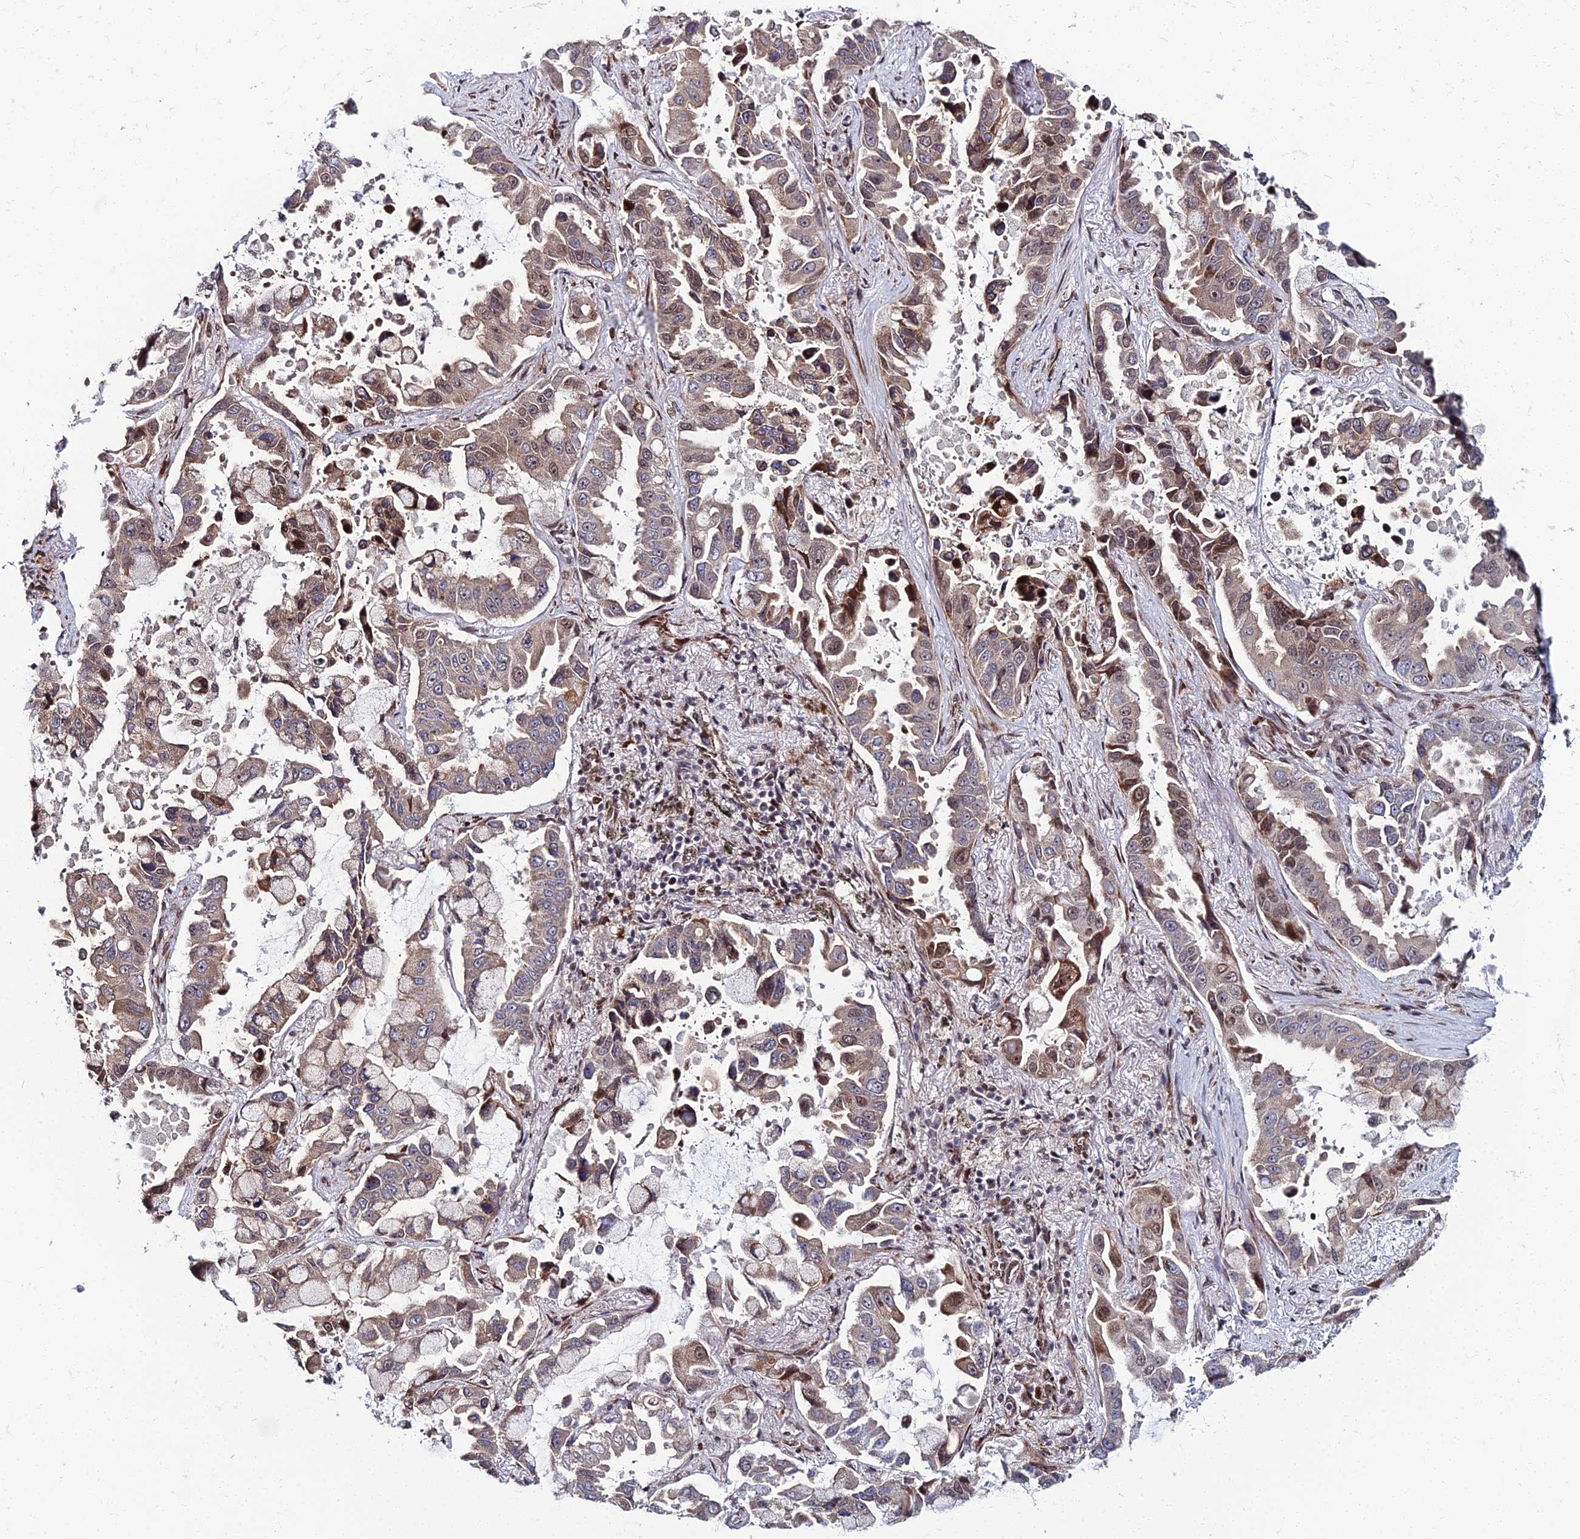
{"staining": {"intensity": "moderate", "quantity": "25%-75%", "location": "cytoplasmic/membranous,nuclear"}, "tissue": "lung cancer", "cell_type": "Tumor cells", "image_type": "cancer", "snomed": [{"axis": "morphology", "description": "Adenocarcinoma, NOS"}, {"axis": "topography", "description": "Lung"}], "caption": "Approximately 25%-75% of tumor cells in lung cancer demonstrate moderate cytoplasmic/membranous and nuclear protein positivity as visualized by brown immunohistochemical staining.", "gene": "ZNF668", "patient": {"sex": "male", "age": 64}}